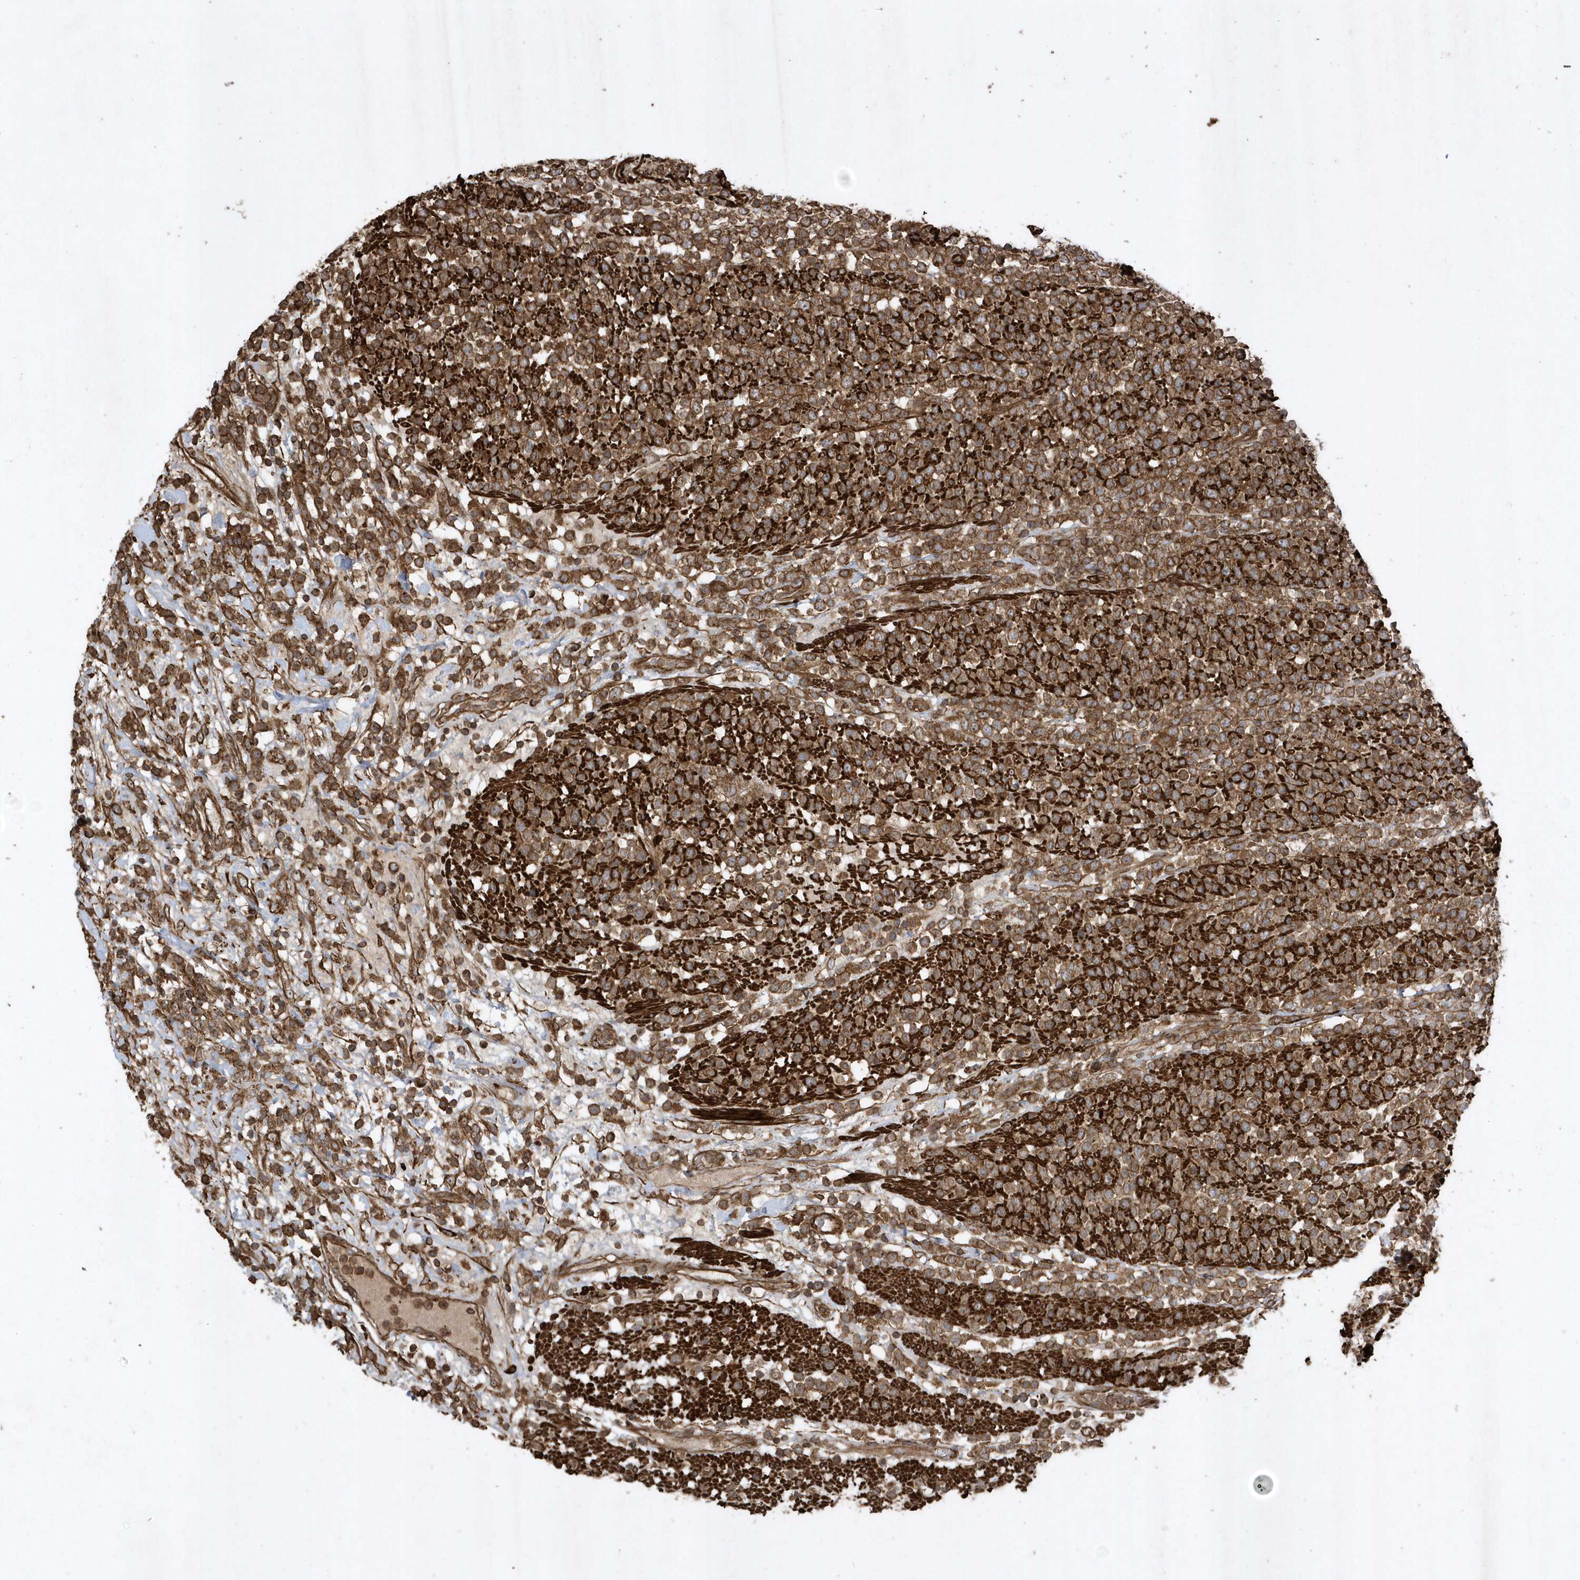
{"staining": {"intensity": "moderate", "quantity": ">75%", "location": "cytoplasmic/membranous"}, "tissue": "lymphoma", "cell_type": "Tumor cells", "image_type": "cancer", "snomed": [{"axis": "morphology", "description": "Malignant lymphoma, non-Hodgkin's type, High grade"}, {"axis": "topography", "description": "Colon"}], "caption": "Immunohistochemistry of human lymphoma demonstrates medium levels of moderate cytoplasmic/membranous positivity in about >75% of tumor cells. The protein of interest is stained brown, and the nuclei are stained in blue (DAB IHC with brightfield microscopy, high magnification).", "gene": "SENP8", "patient": {"sex": "female", "age": 53}}